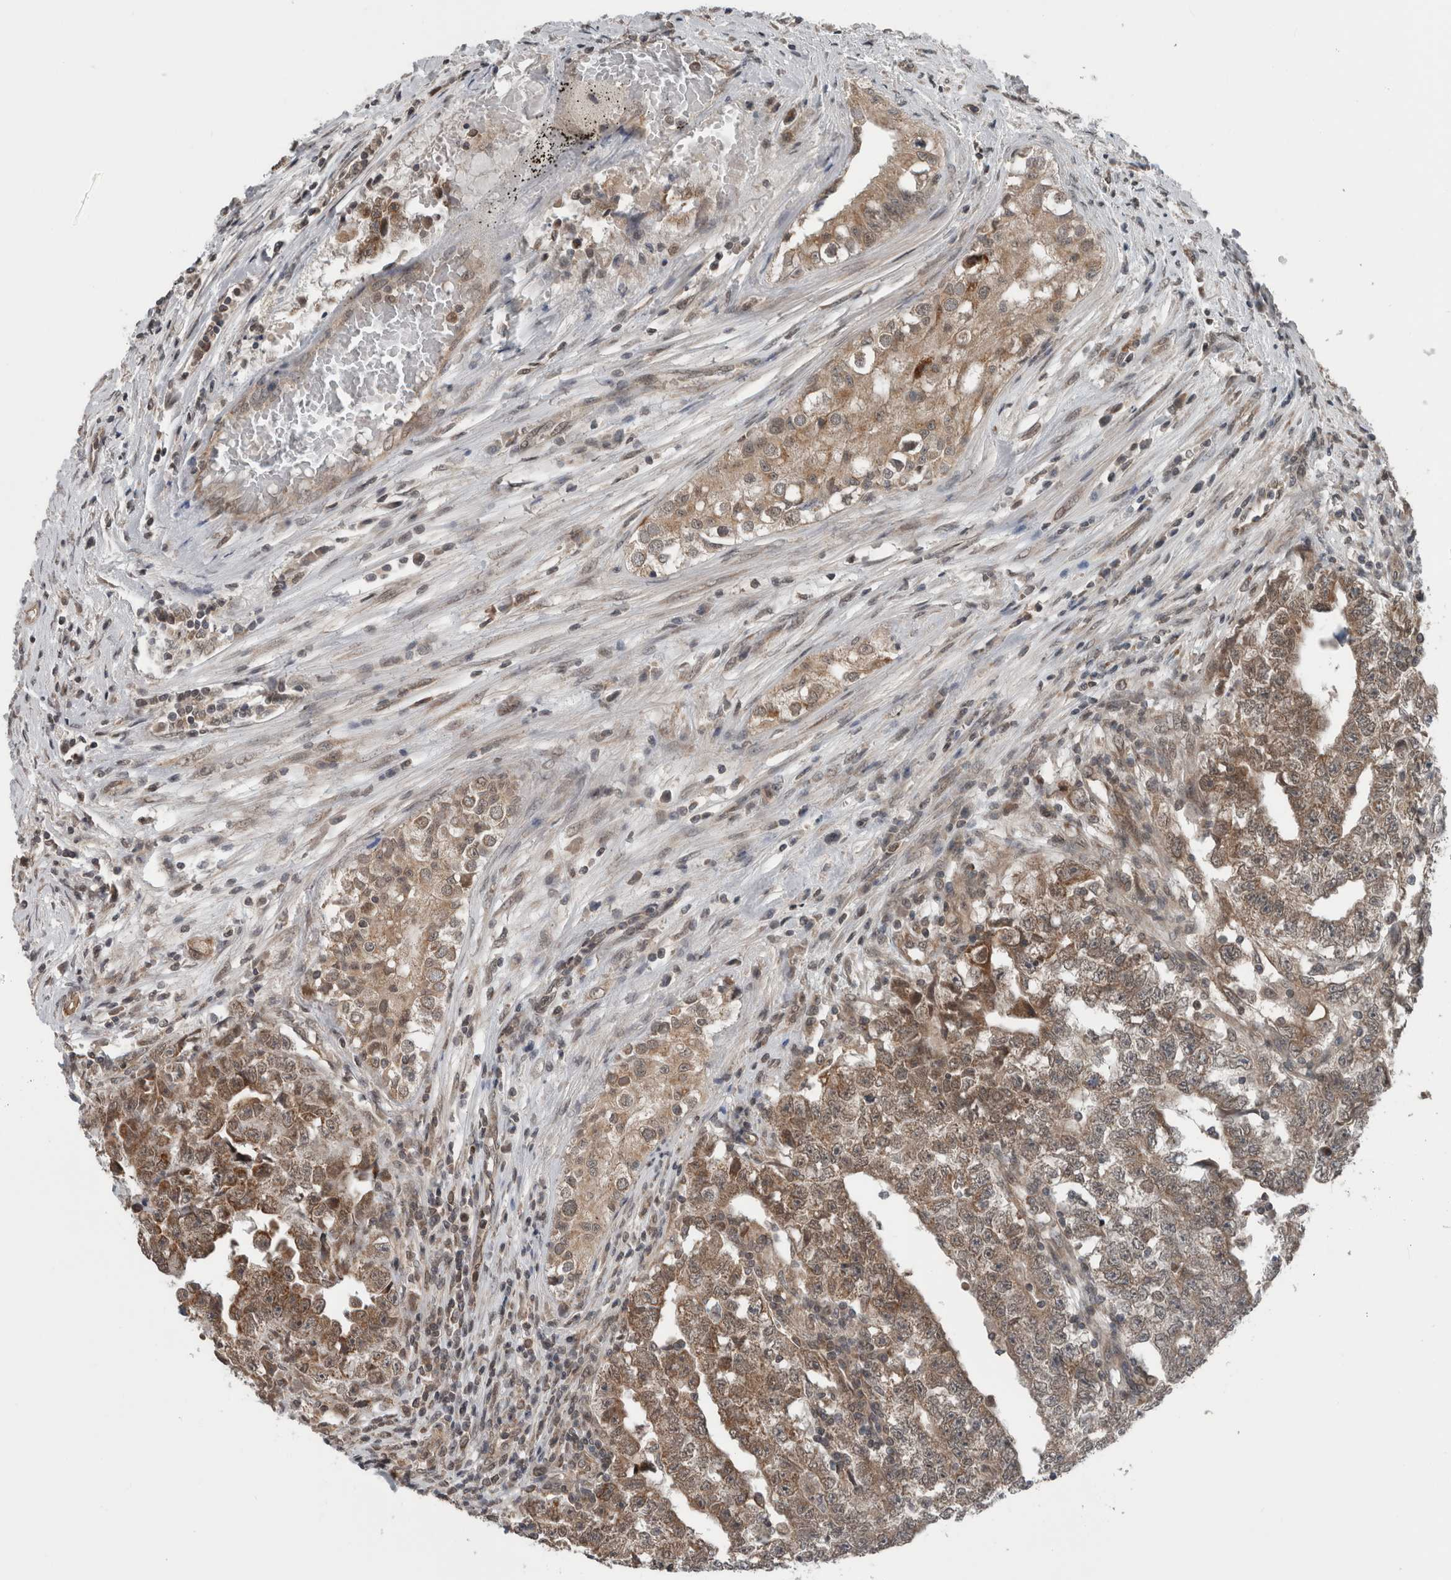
{"staining": {"intensity": "weak", "quantity": ">75%", "location": "cytoplasmic/membranous"}, "tissue": "testis cancer", "cell_type": "Tumor cells", "image_type": "cancer", "snomed": [{"axis": "morphology", "description": "Carcinoma, Embryonal, NOS"}, {"axis": "topography", "description": "Testis"}], "caption": "Protein analysis of embryonal carcinoma (testis) tissue shows weak cytoplasmic/membranous positivity in approximately >75% of tumor cells.", "gene": "ENY2", "patient": {"sex": "male", "age": 25}}